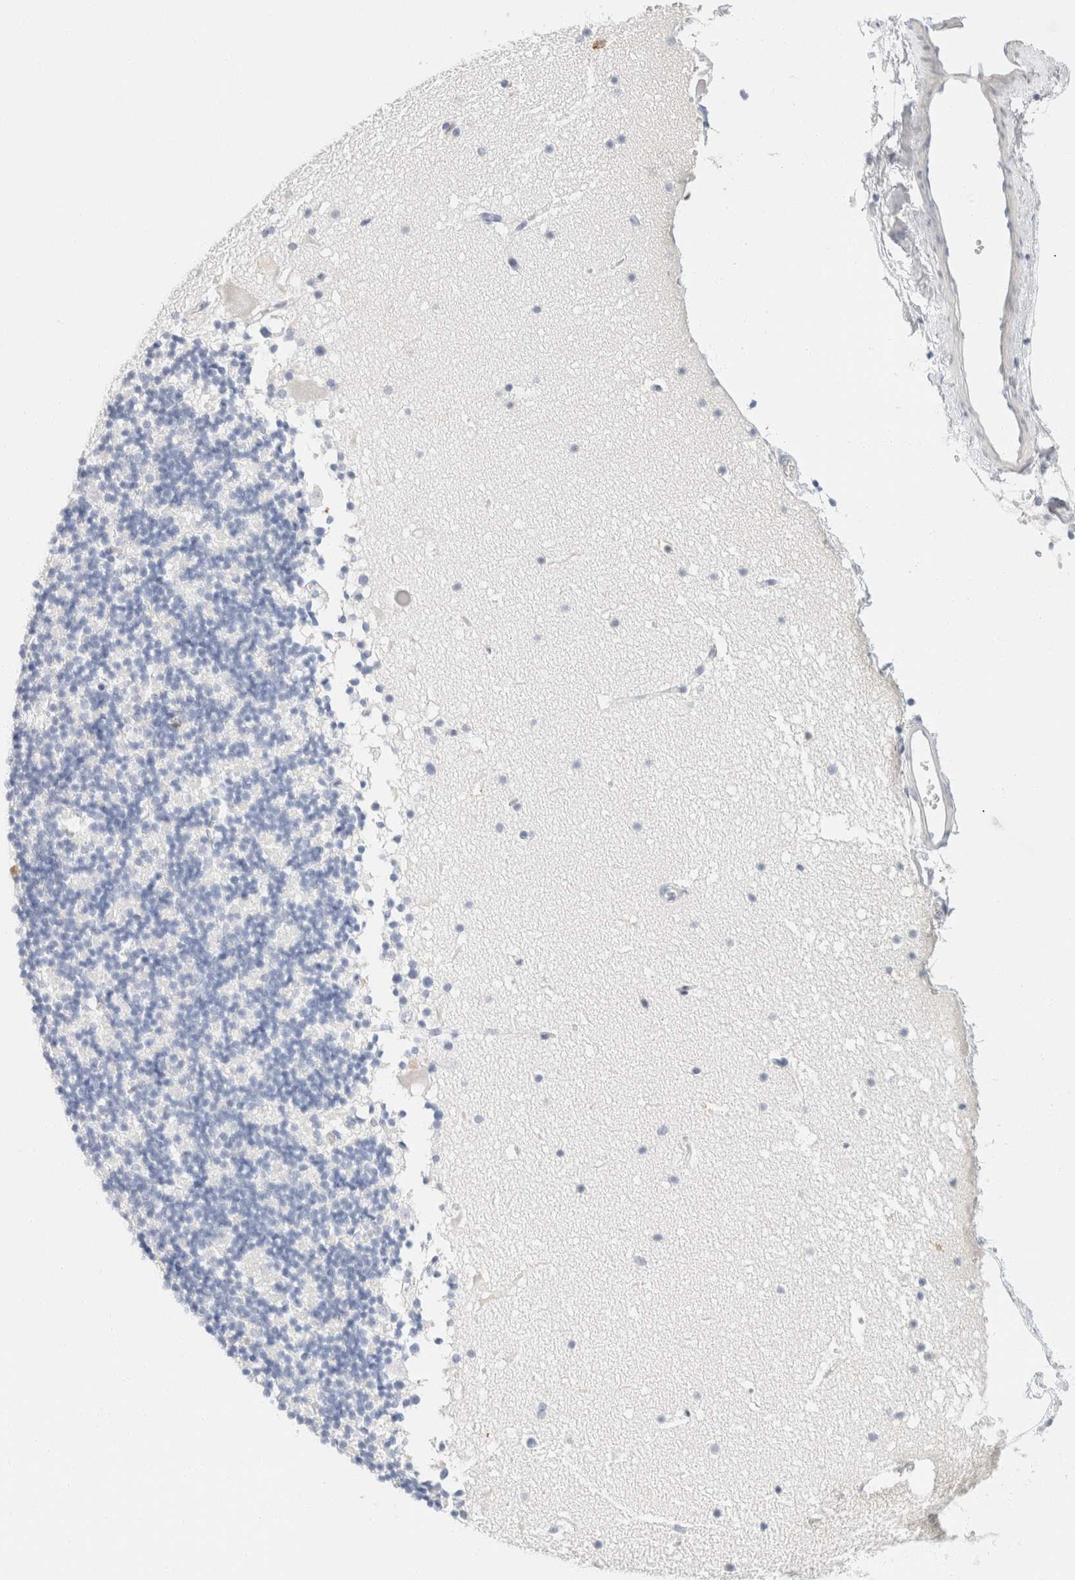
{"staining": {"intensity": "negative", "quantity": "none", "location": "none"}, "tissue": "cerebellum", "cell_type": "Cells in granular layer", "image_type": "normal", "snomed": [{"axis": "morphology", "description": "Normal tissue, NOS"}, {"axis": "topography", "description": "Cerebellum"}], "caption": "Immunohistochemistry photomicrograph of normal cerebellum stained for a protein (brown), which demonstrates no staining in cells in granular layer.", "gene": "KRT20", "patient": {"sex": "male", "age": 57}}